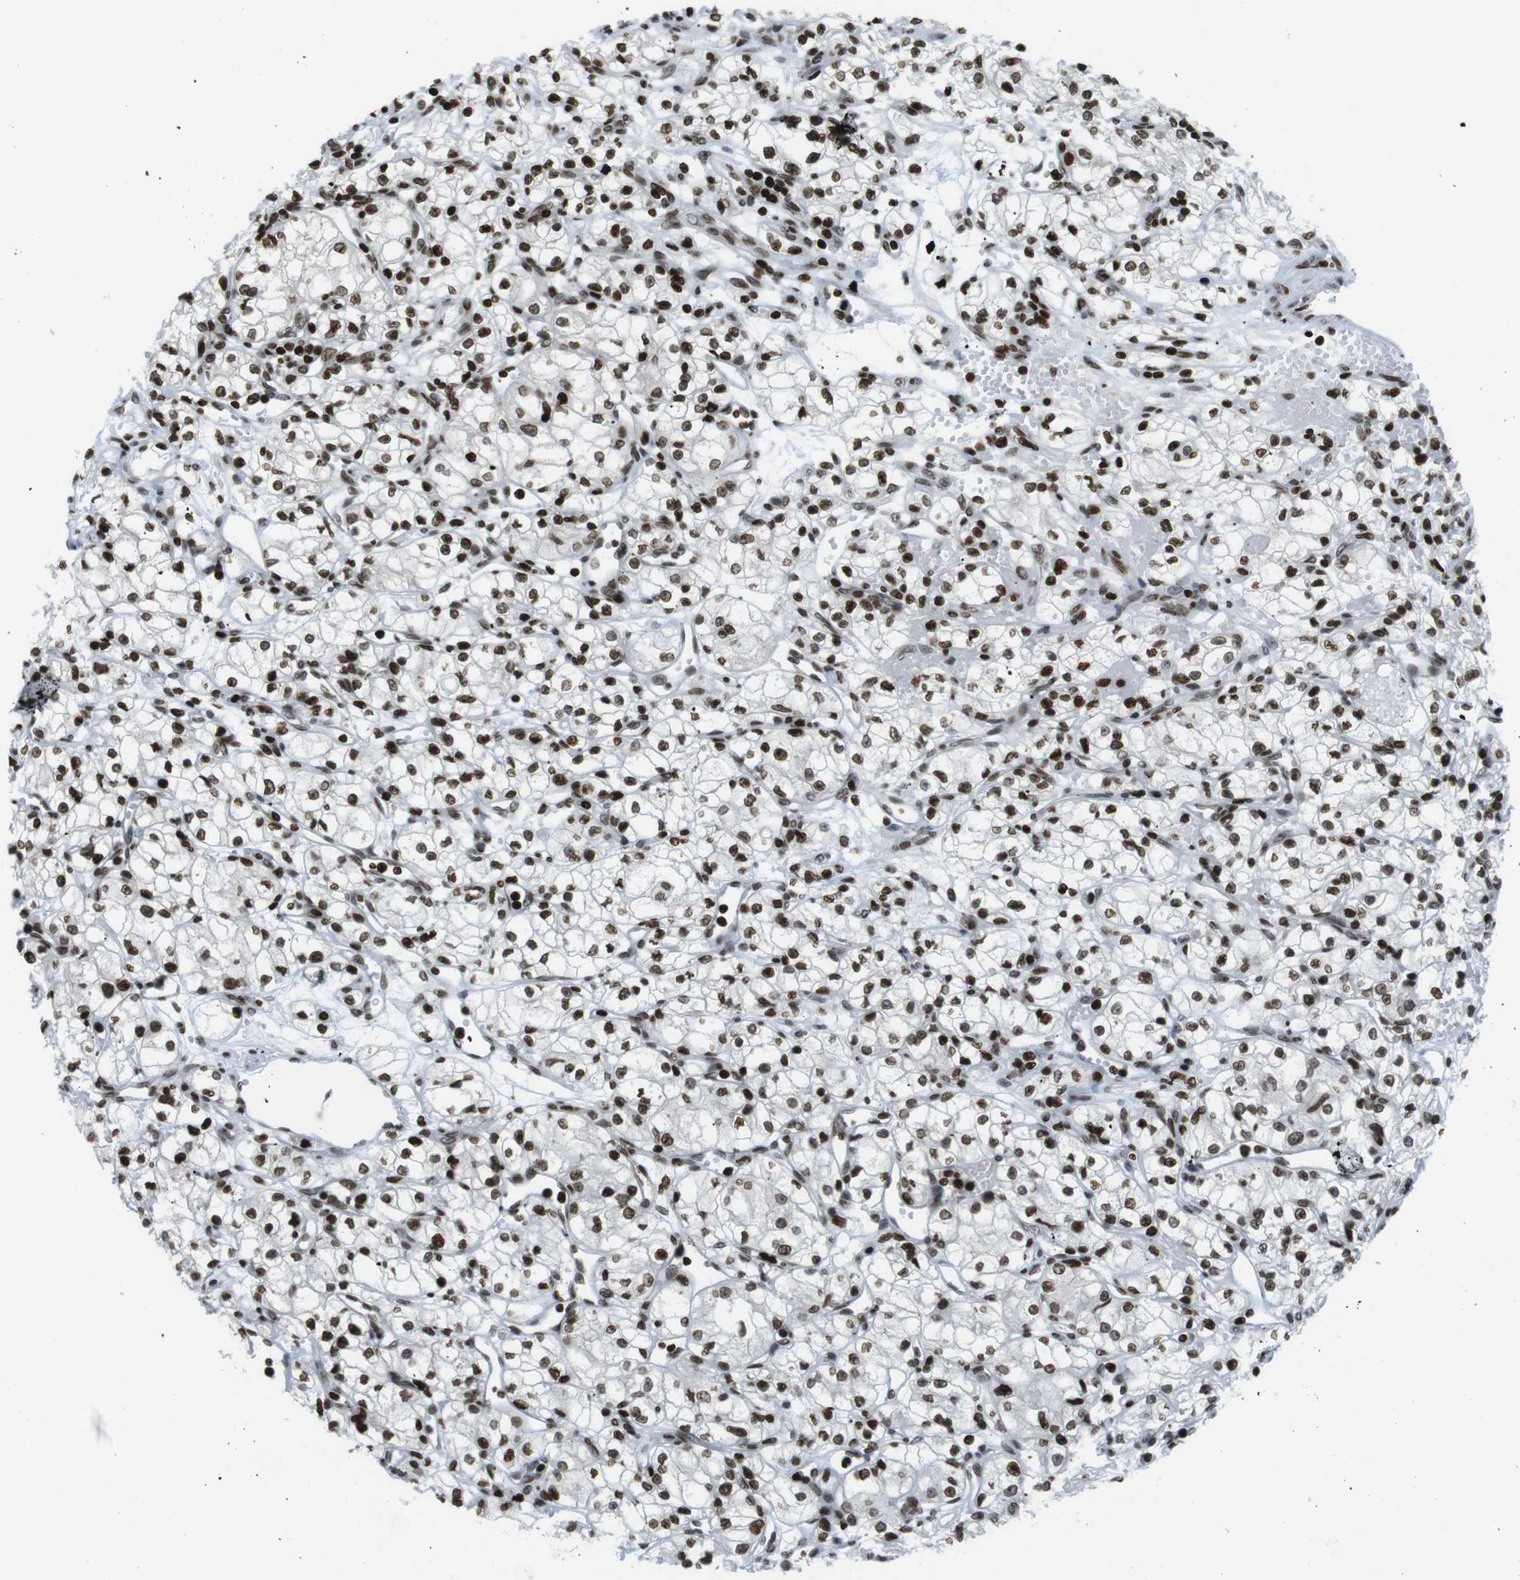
{"staining": {"intensity": "strong", "quantity": ">75%", "location": "nuclear"}, "tissue": "renal cancer", "cell_type": "Tumor cells", "image_type": "cancer", "snomed": [{"axis": "morphology", "description": "Normal tissue, NOS"}, {"axis": "morphology", "description": "Adenocarcinoma, NOS"}, {"axis": "topography", "description": "Kidney"}], "caption": "Immunohistochemistry (IHC) image of human renal cancer stained for a protein (brown), which exhibits high levels of strong nuclear positivity in approximately >75% of tumor cells.", "gene": "H2AC8", "patient": {"sex": "male", "age": 59}}